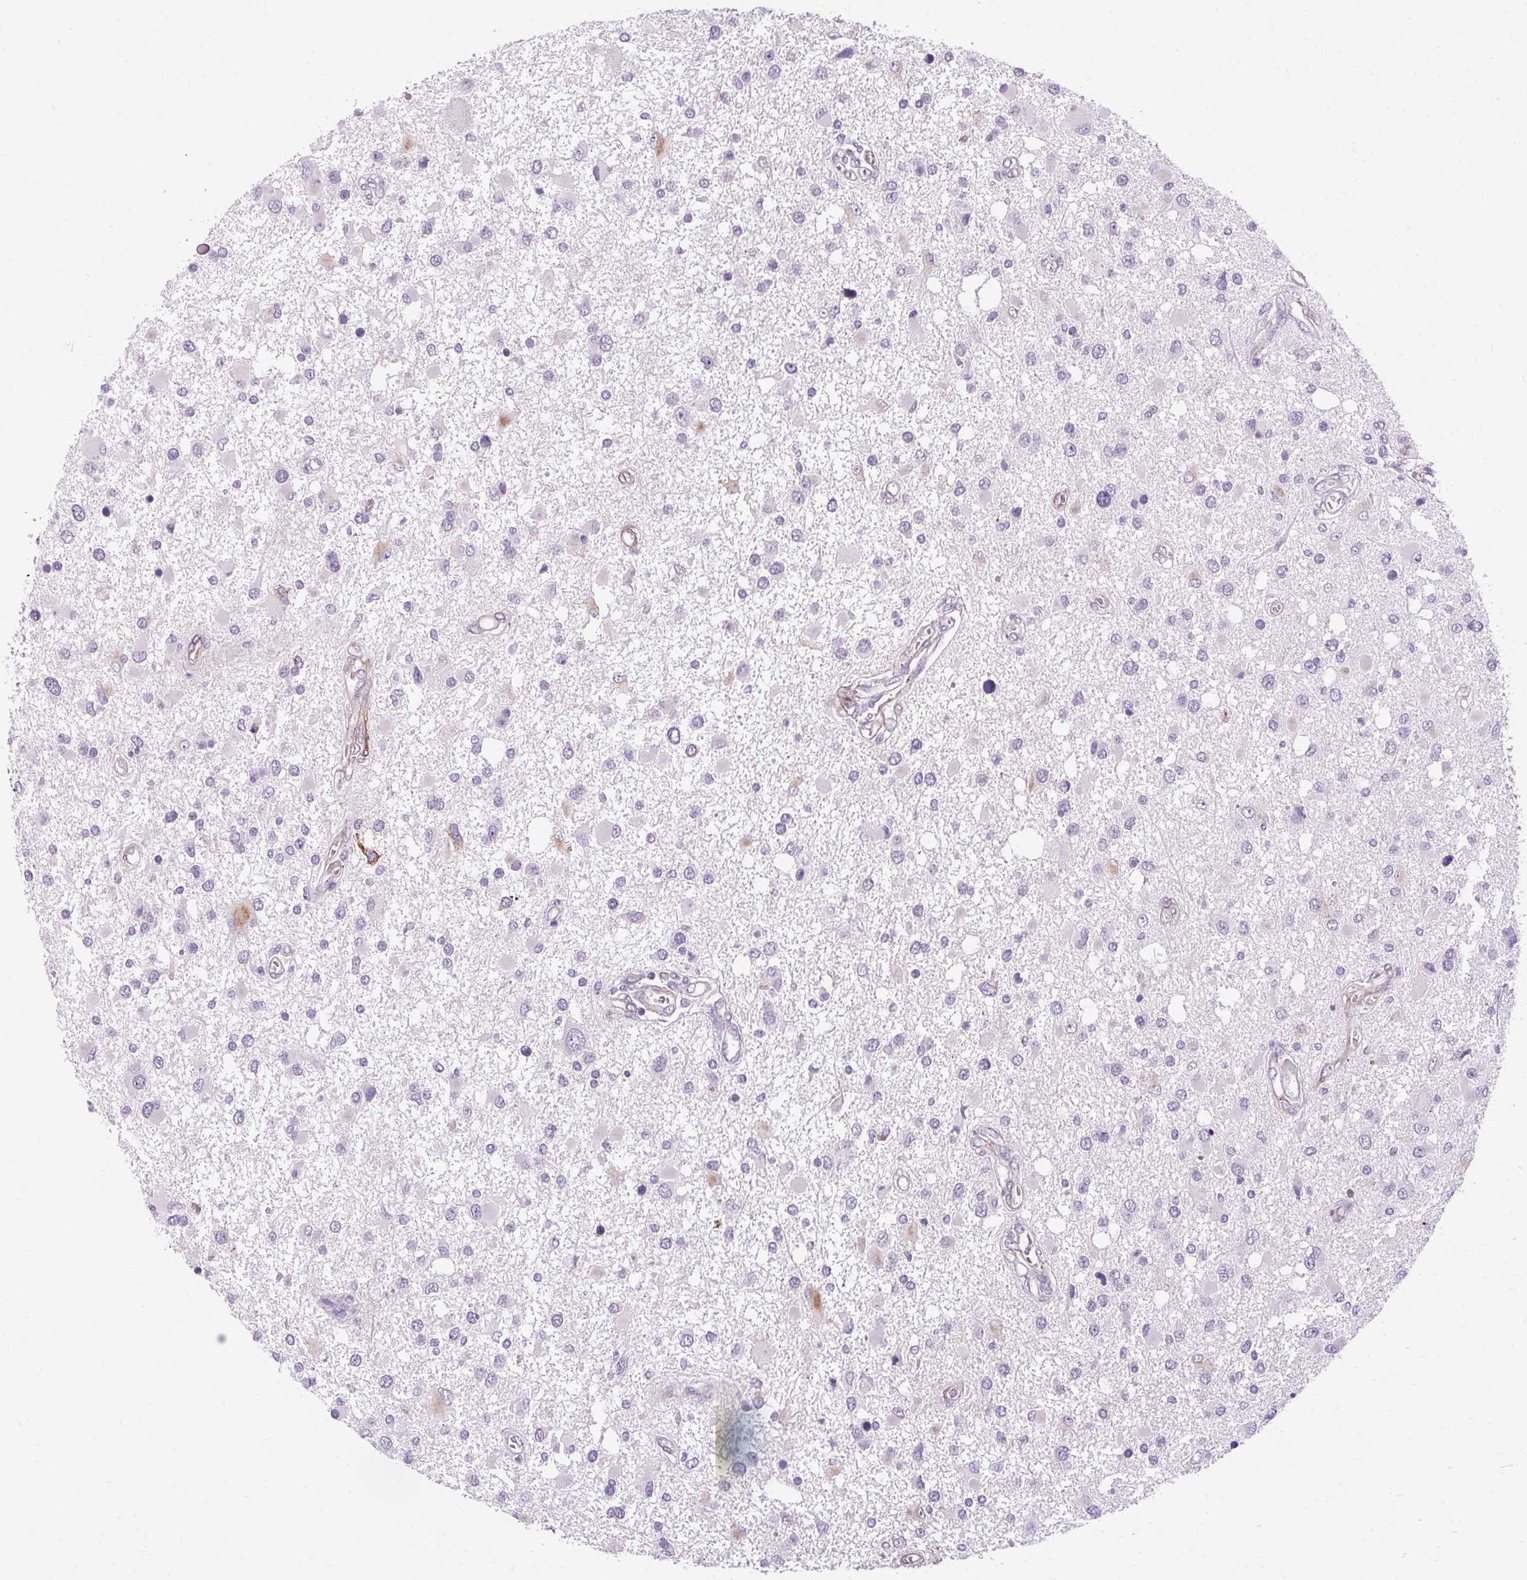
{"staining": {"intensity": "moderate", "quantity": "<25%", "location": "cytoplasmic/membranous"}, "tissue": "glioma", "cell_type": "Tumor cells", "image_type": "cancer", "snomed": [{"axis": "morphology", "description": "Glioma, malignant, High grade"}, {"axis": "topography", "description": "Brain"}], "caption": "Brown immunohistochemical staining in malignant glioma (high-grade) exhibits moderate cytoplasmic/membranous positivity in approximately <25% of tumor cells.", "gene": "B3GNT4", "patient": {"sex": "male", "age": 53}}